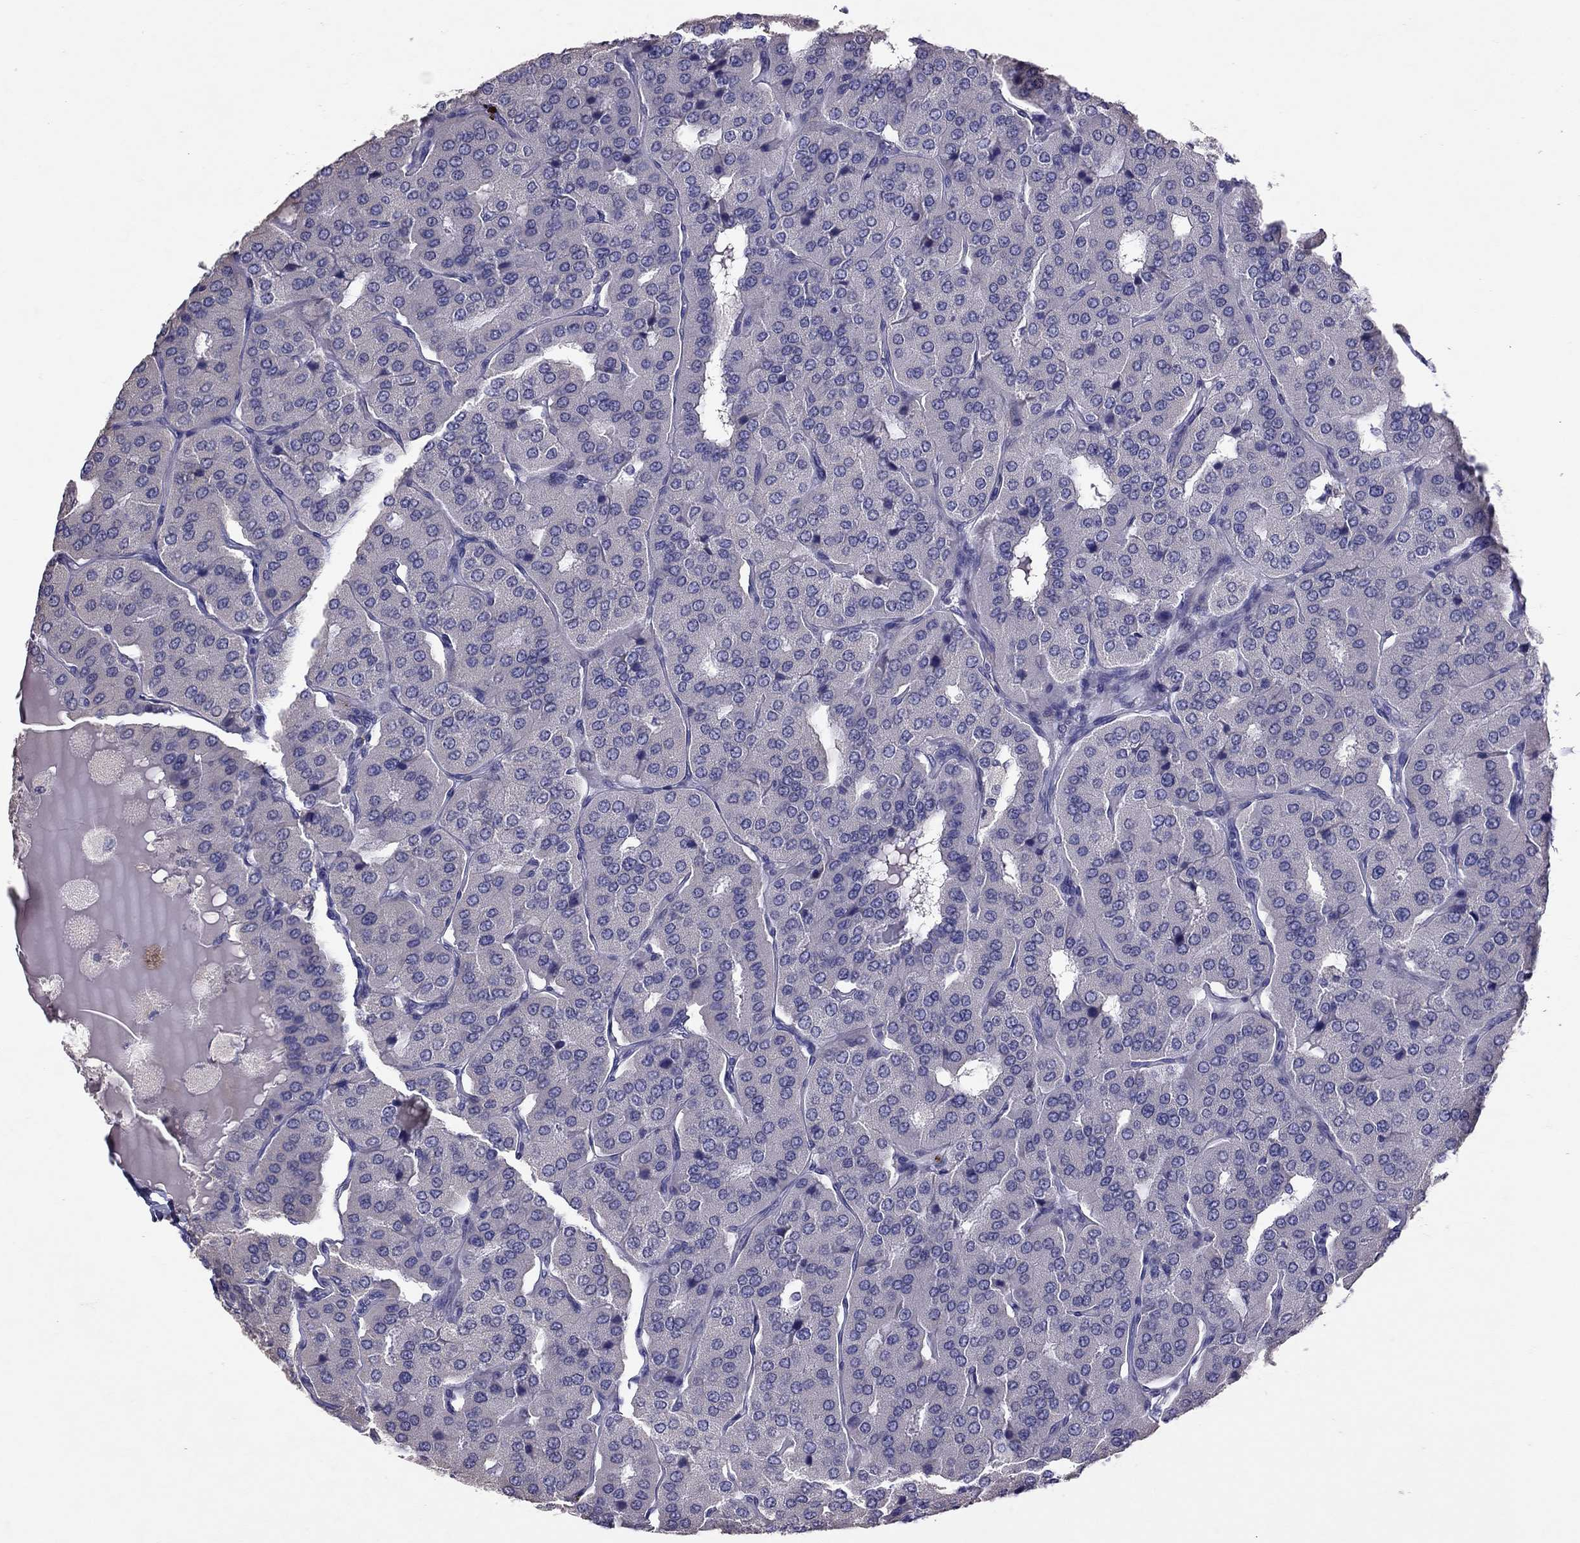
{"staining": {"intensity": "negative", "quantity": "none", "location": "none"}, "tissue": "parathyroid gland", "cell_type": "Glandular cells", "image_type": "normal", "snomed": [{"axis": "morphology", "description": "Normal tissue, NOS"}, {"axis": "morphology", "description": "Adenoma, NOS"}, {"axis": "topography", "description": "Parathyroid gland"}], "caption": "Protein analysis of unremarkable parathyroid gland shows no significant staining in glandular cells. The staining was performed using DAB (3,3'-diaminobenzidine) to visualize the protein expression in brown, while the nuclei were stained in blue with hematoxylin (Magnification: 20x).", "gene": "PSMB11", "patient": {"sex": "female", "age": 86}}